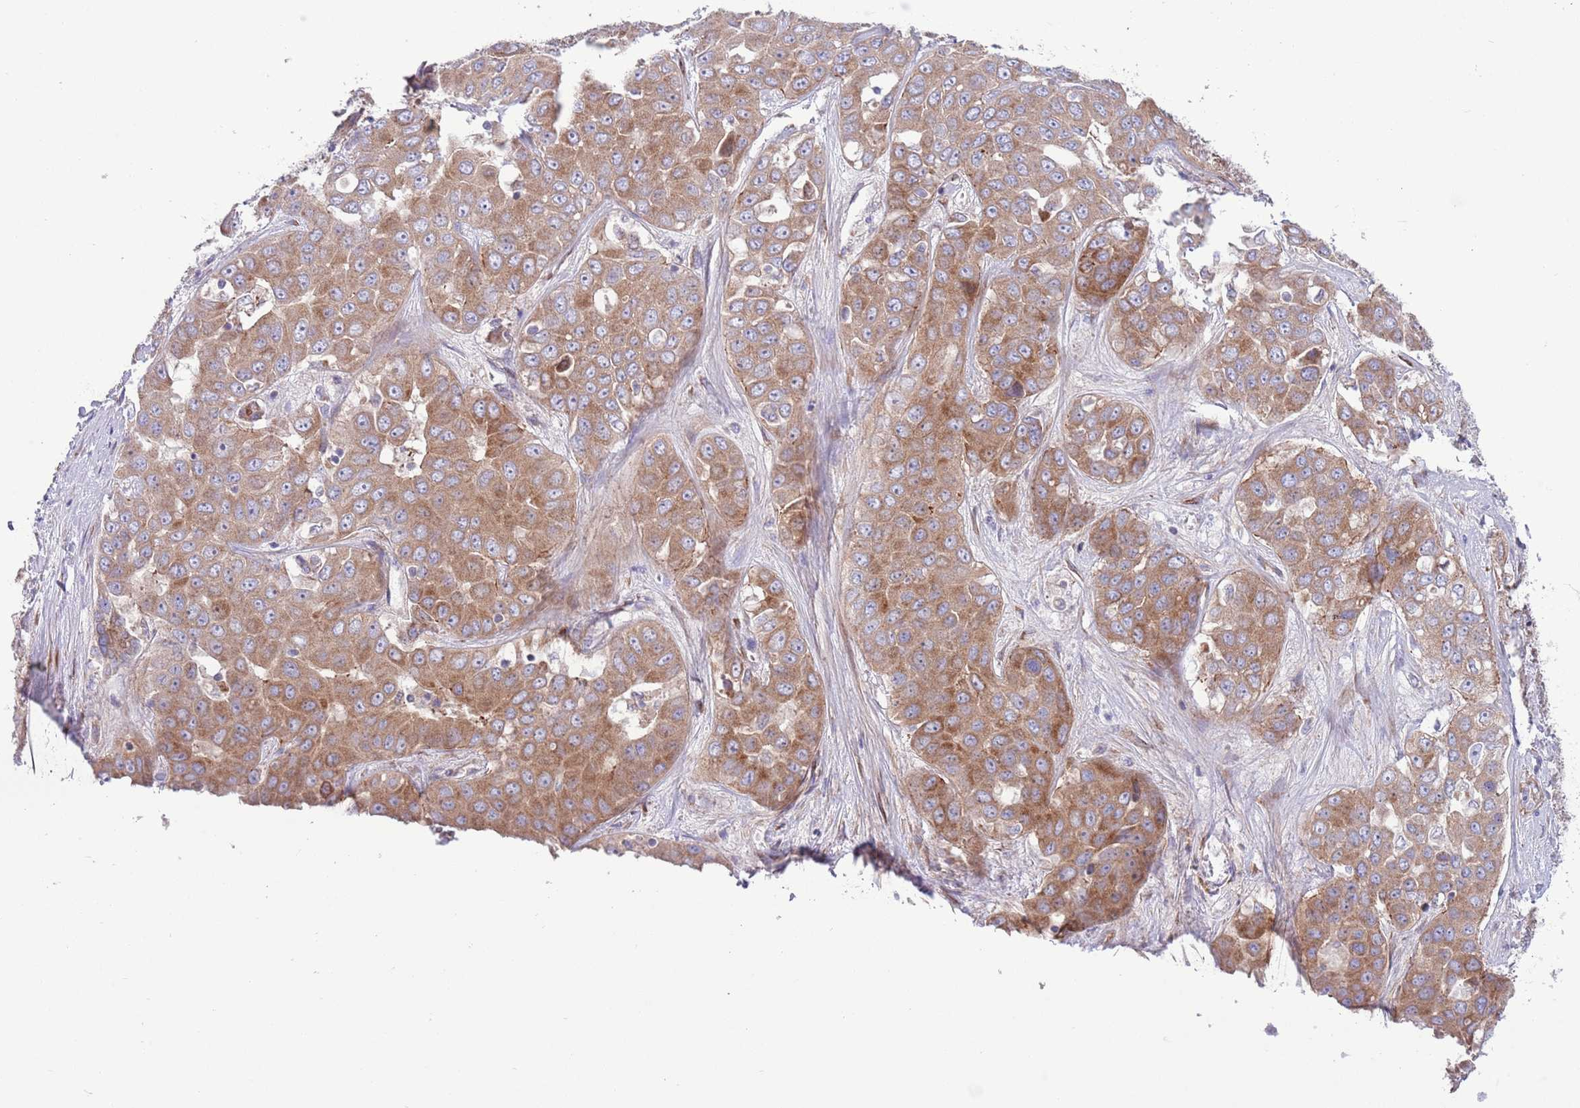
{"staining": {"intensity": "moderate", "quantity": ">75%", "location": "cytoplasmic/membranous"}, "tissue": "liver cancer", "cell_type": "Tumor cells", "image_type": "cancer", "snomed": [{"axis": "morphology", "description": "Cholangiocarcinoma"}, {"axis": "topography", "description": "Liver"}], "caption": "Cholangiocarcinoma (liver) stained with DAB immunohistochemistry displays medium levels of moderate cytoplasmic/membranous staining in approximately >75% of tumor cells. The staining was performed using DAB to visualize the protein expression in brown, while the nuclei were stained in blue with hematoxylin (Magnification: 20x).", "gene": "TOMM5", "patient": {"sex": "female", "age": 52}}